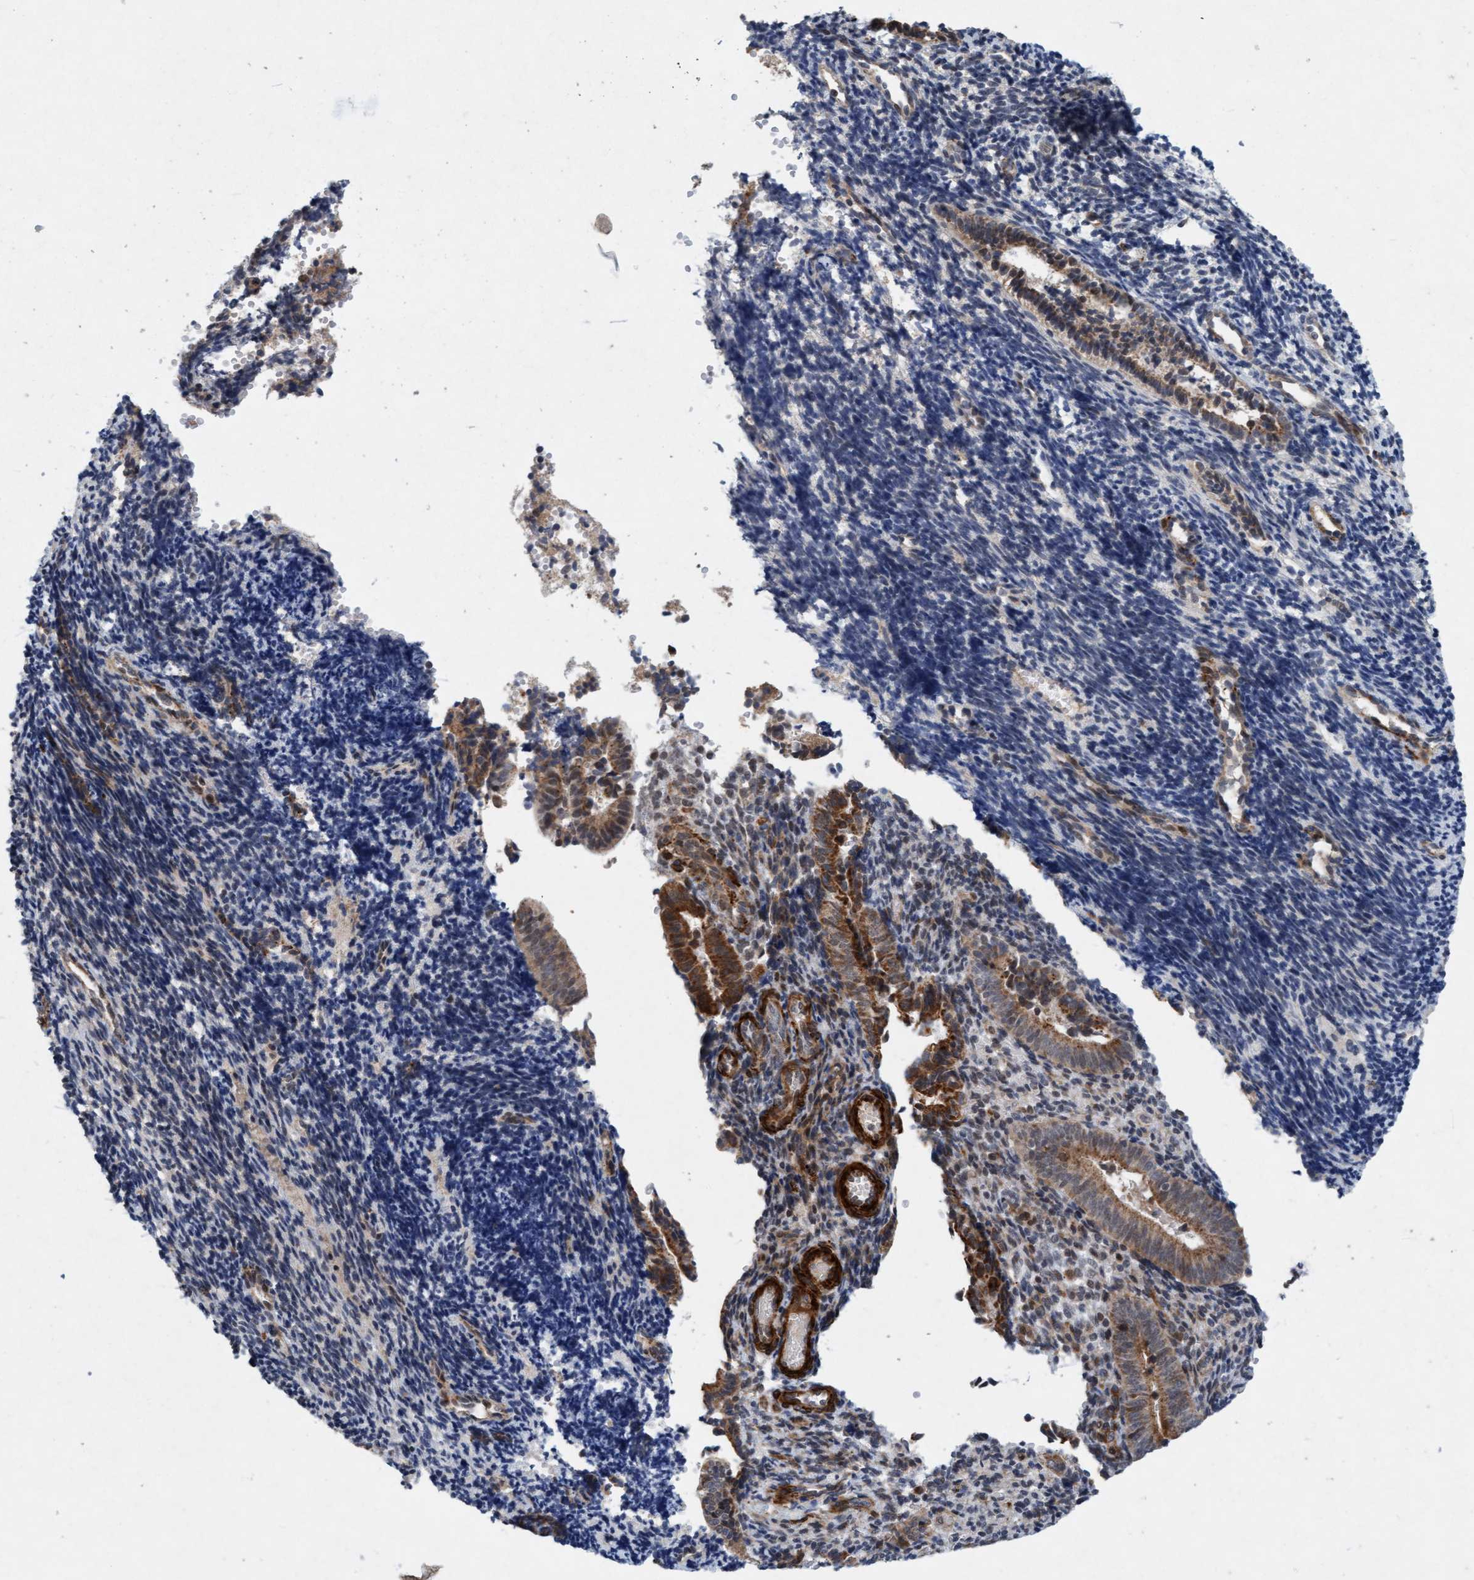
{"staining": {"intensity": "weak", "quantity": "<25%", "location": "cytoplasmic/membranous"}, "tissue": "endometrium", "cell_type": "Cells in endometrial stroma", "image_type": "normal", "snomed": [{"axis": "morphology", "description": "Normal tissue, NOS"}, {"axis": "topography", "description": "Uterus"}, {"axis": "topography", "description": "Endometrium"}], "caption": "Immunohistochemical staining of benign endometrium displays no significant positivity in cells in endometrial stroma. The staining is performed using DAB (3,3'-diaminobenzidine) brown chromogen with nuclei counter-stained in using hematoxylin.", "gene": "TMEM70", "patient": {"sex": "female", "age": 33}}